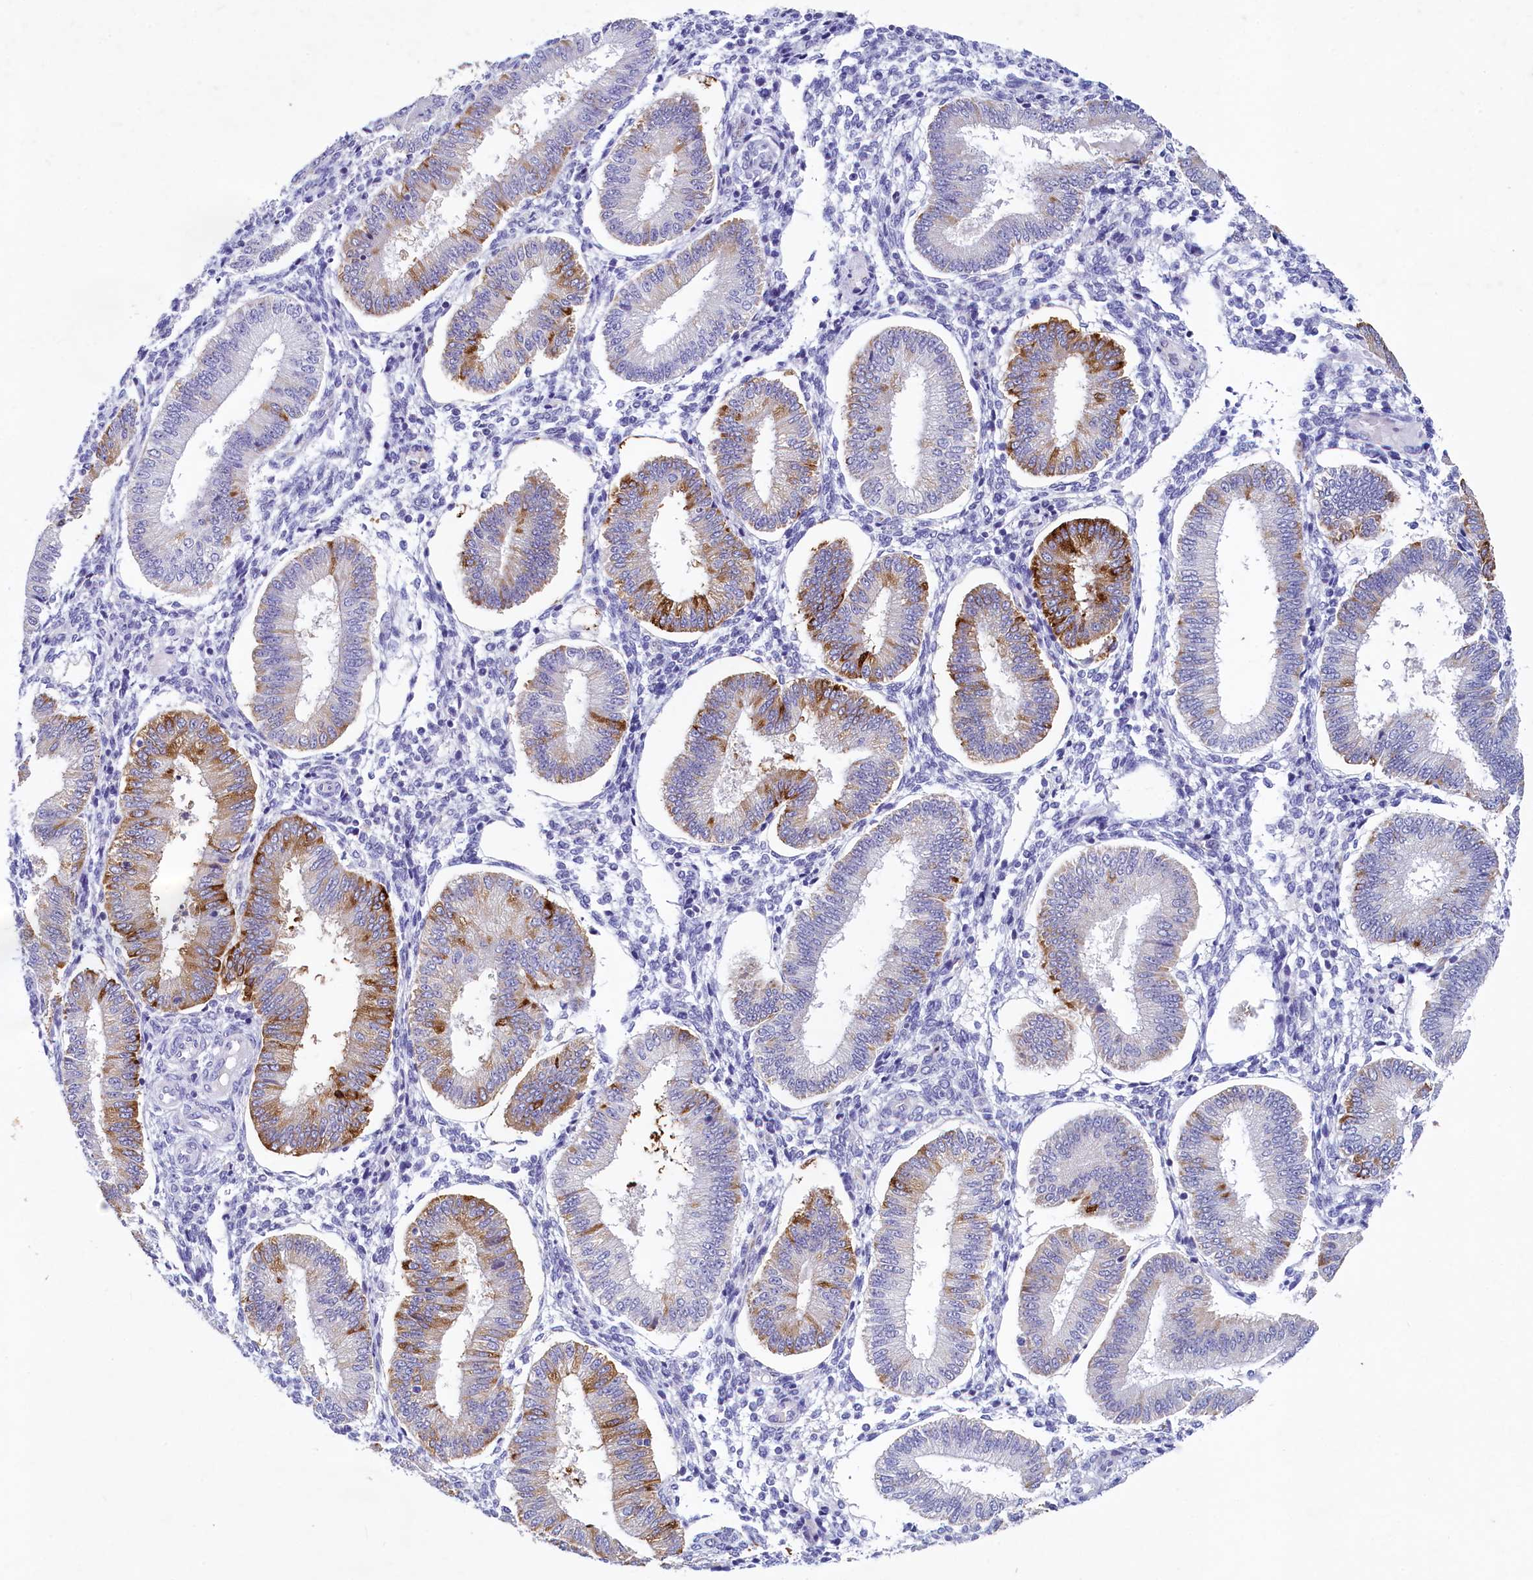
{"staining": {"intensity": "negative", "quantity": "none", "location": "none"}, "tissue": "endometrium", "cell_type": "Cells in endometrial stroma", "image_type": "normal", "snomed": [{"axis": "morphology", "description": "Normal tissue, NOS"}, {"axis": "topography", "description": "Endometrium"}], "caption": "This is an IHC photomicrograph of normal human endometrium. There is no positivity in cells in endometrial stroma.", "gene": "INSC", "patient": {"sex": "female", "age": 39}}